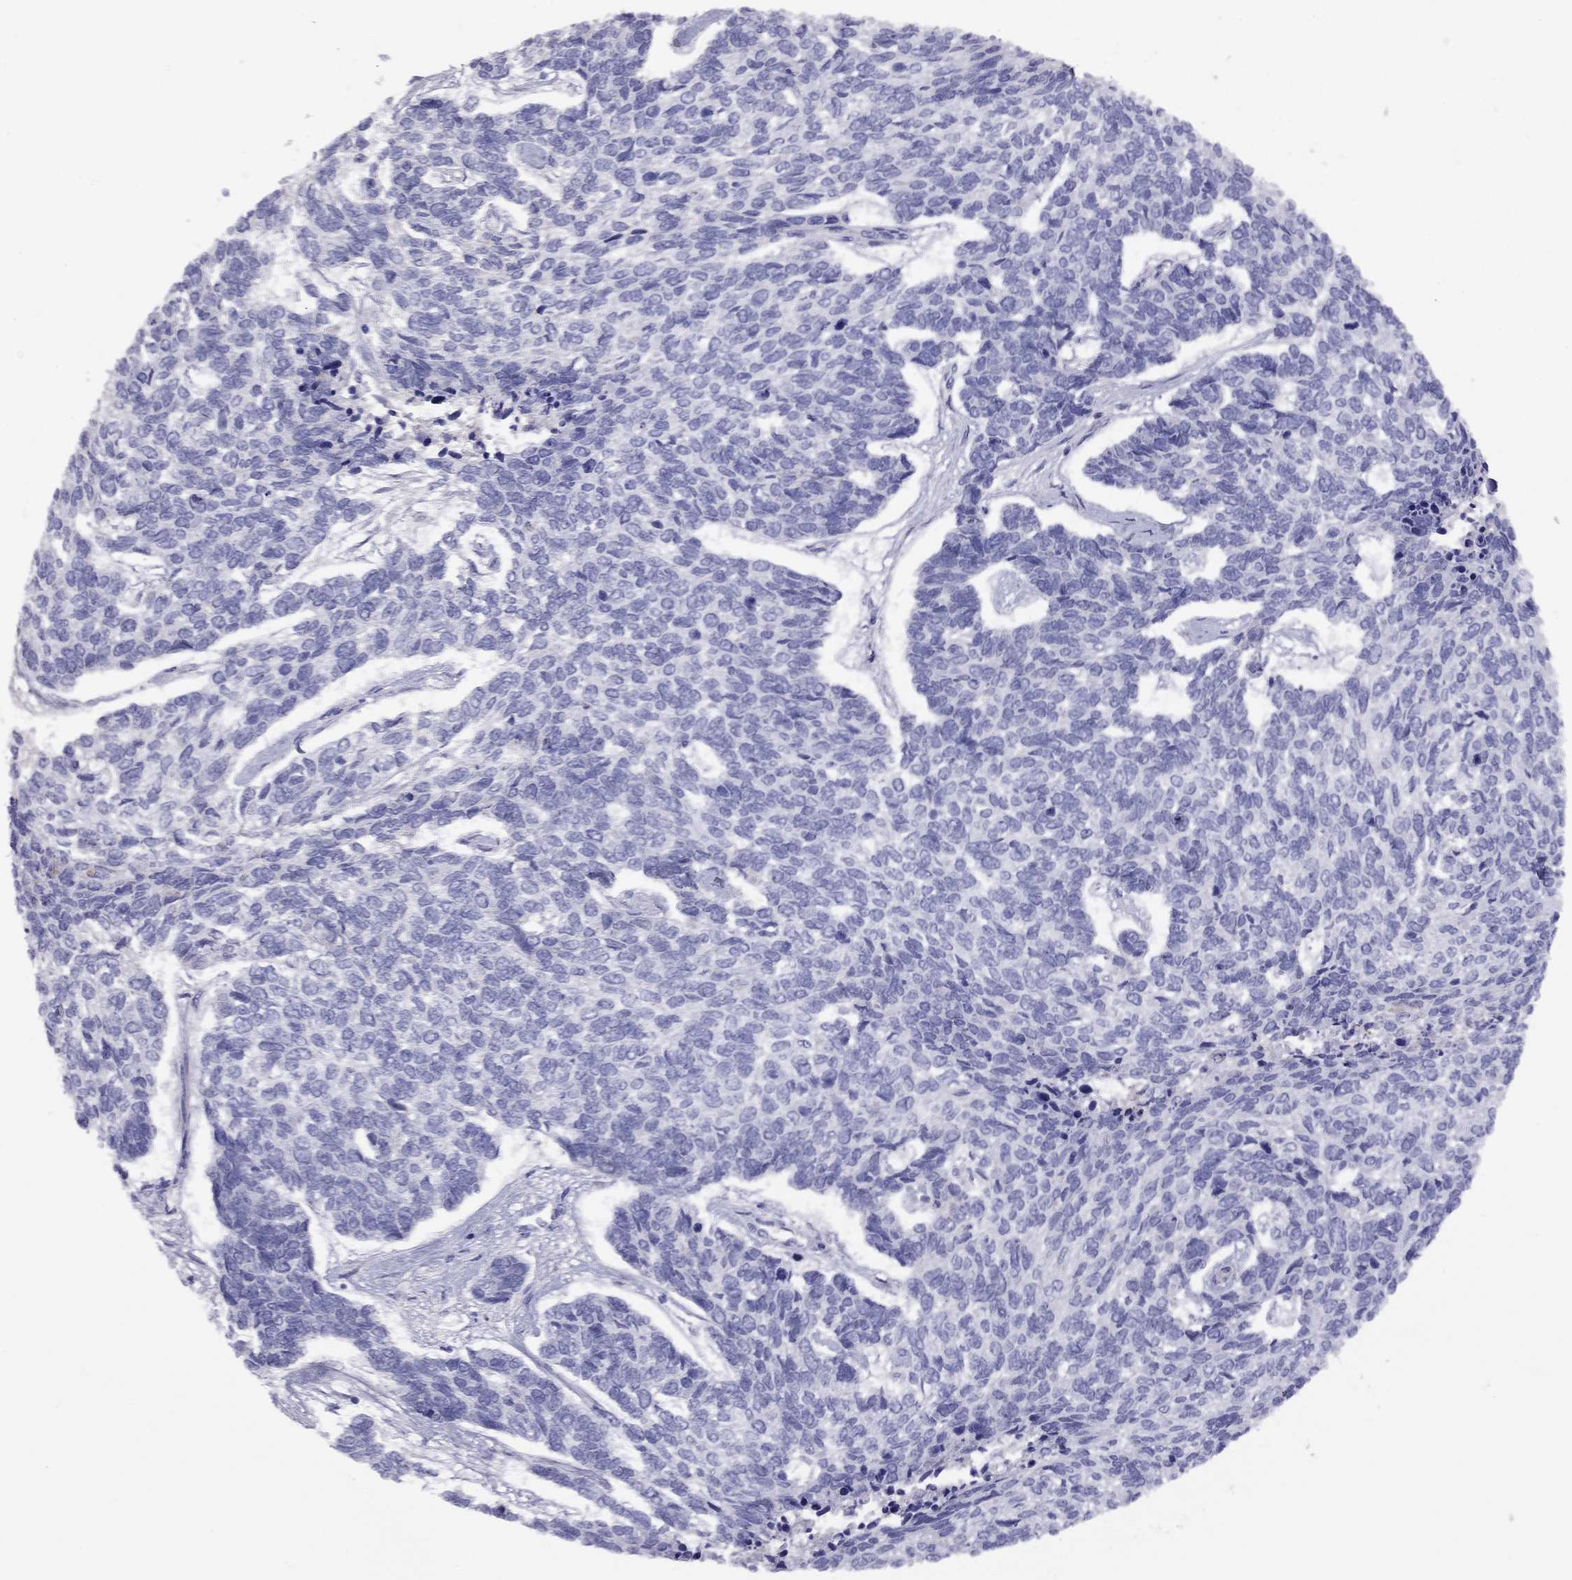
{"staining": {"intensity": "negative", "quantity": "none", "location": "none"}, "tissue": "skin cancer", "cell_type": "Tumor cells", "image_type": "cancer", "snomed": [{"axis": "morphology", "description": "Basal cell carcinoma"}, {"axis": "topography", "description": "Skin"}], "caption": "This is a image of immunohistochemistry (IHC) staining of skin basal cell carcinoma, which shows no expression in tumor cells. Brightfield microscopy of immunohistochemistry stained with DAB (brown) and hematoxylin (blue), captured at high magnification.", "gene": "RHD", "patient": {"sex": "female", "age": 65}}